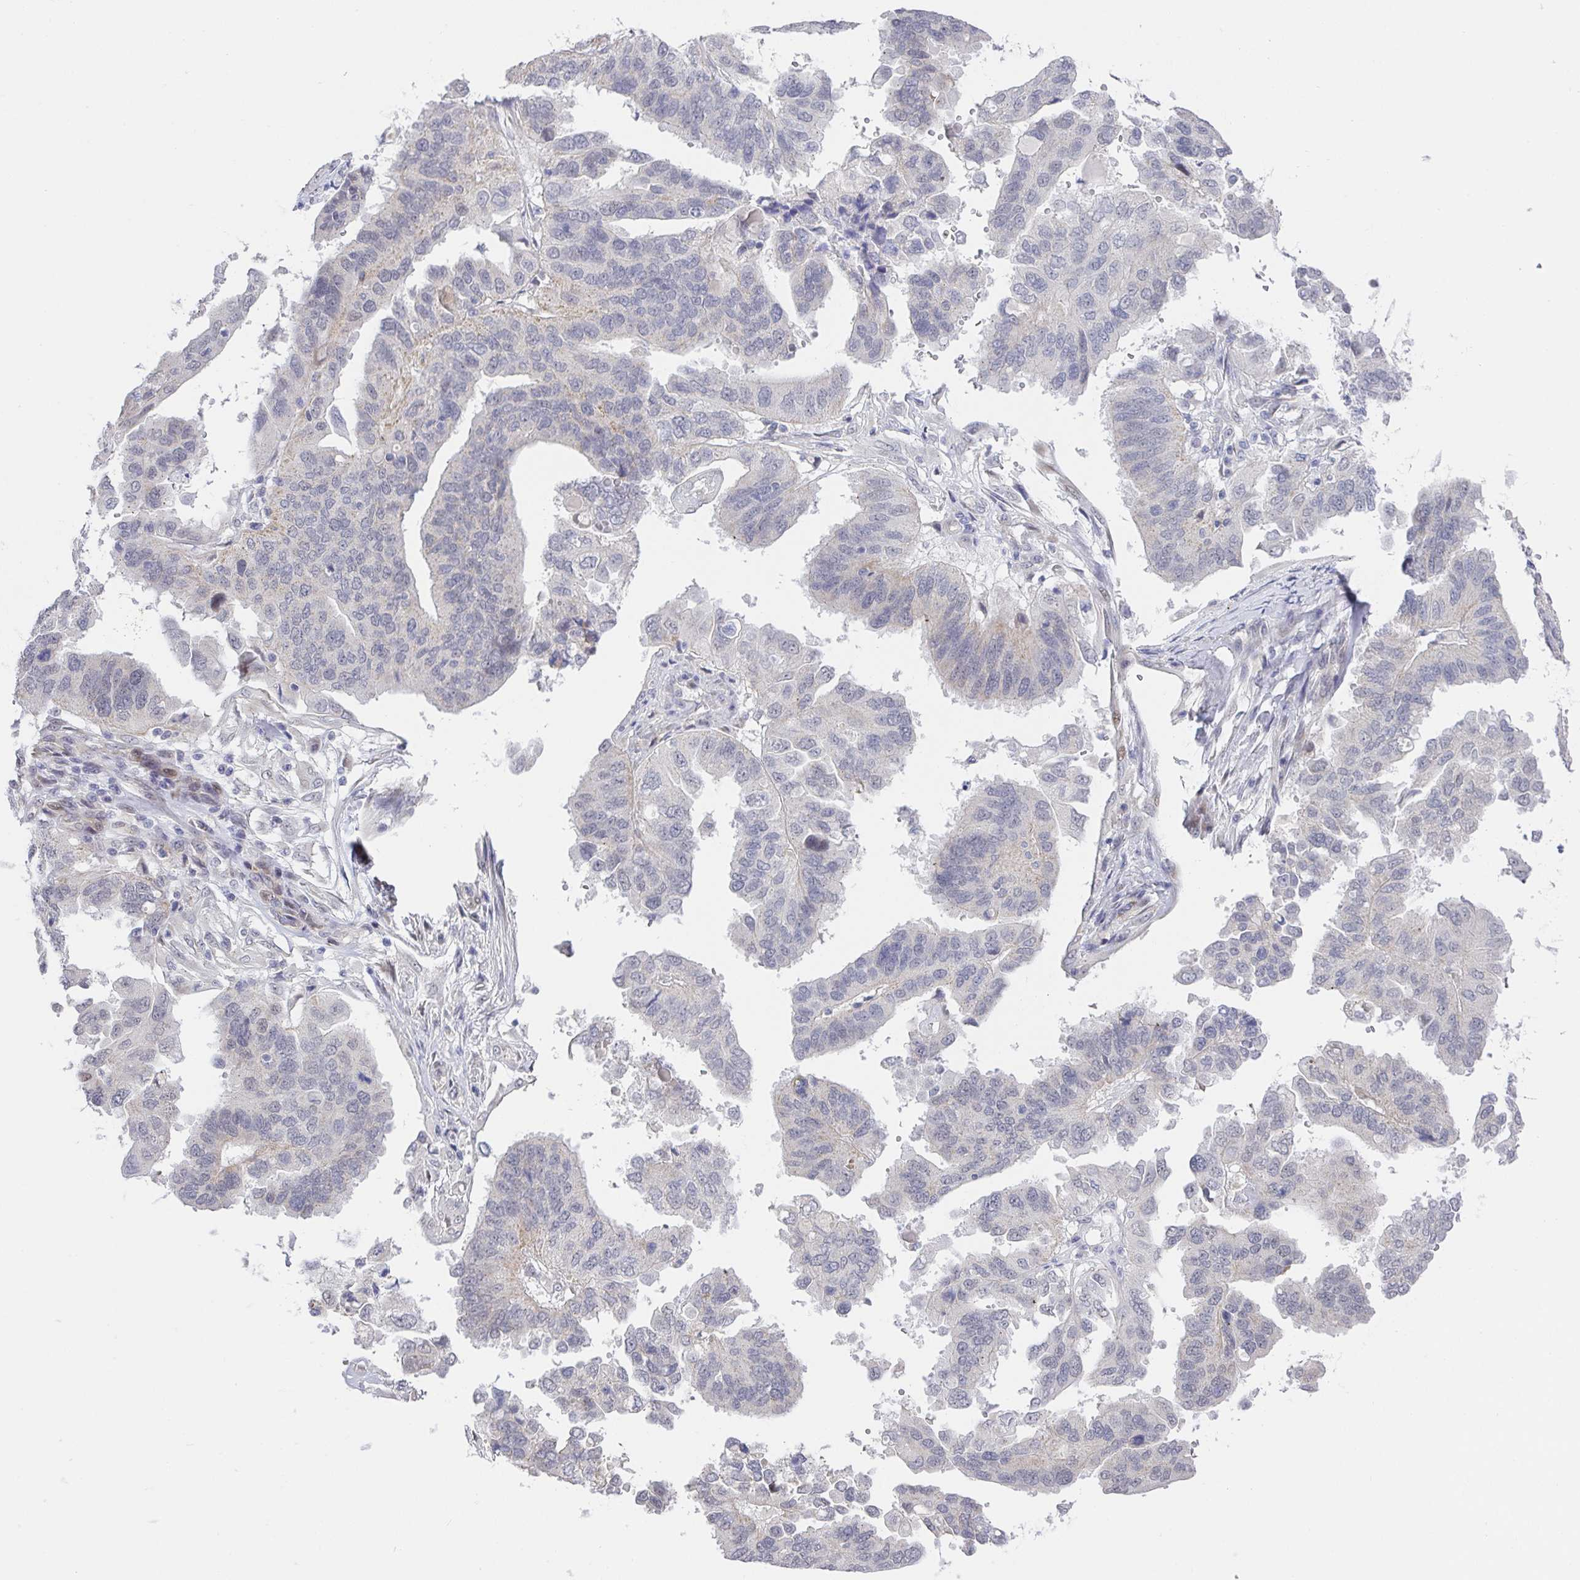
{"staining": {"intensity": "negative", "quantity": "none", "location": "none"}, "tissue": "ovarian cancer", "cell_type": "Tumor cells", "image_type": "cancer", "snomed": [{"axis": "morphology", "description": "Cystadenocarcinoma, serous, NOS"}, {"axis": "topography", "description": "Ovary"}], "caption": "Tumor cells are negative for brown protein staining in ovarian cancer. The staining is performed using DAB (3,3'-diaminobenzidine) brown chromogen with nuclei counter-stained in using hematoxylin.", "gene": "CIT", "patient": {"sex": "female", "age": 79}}